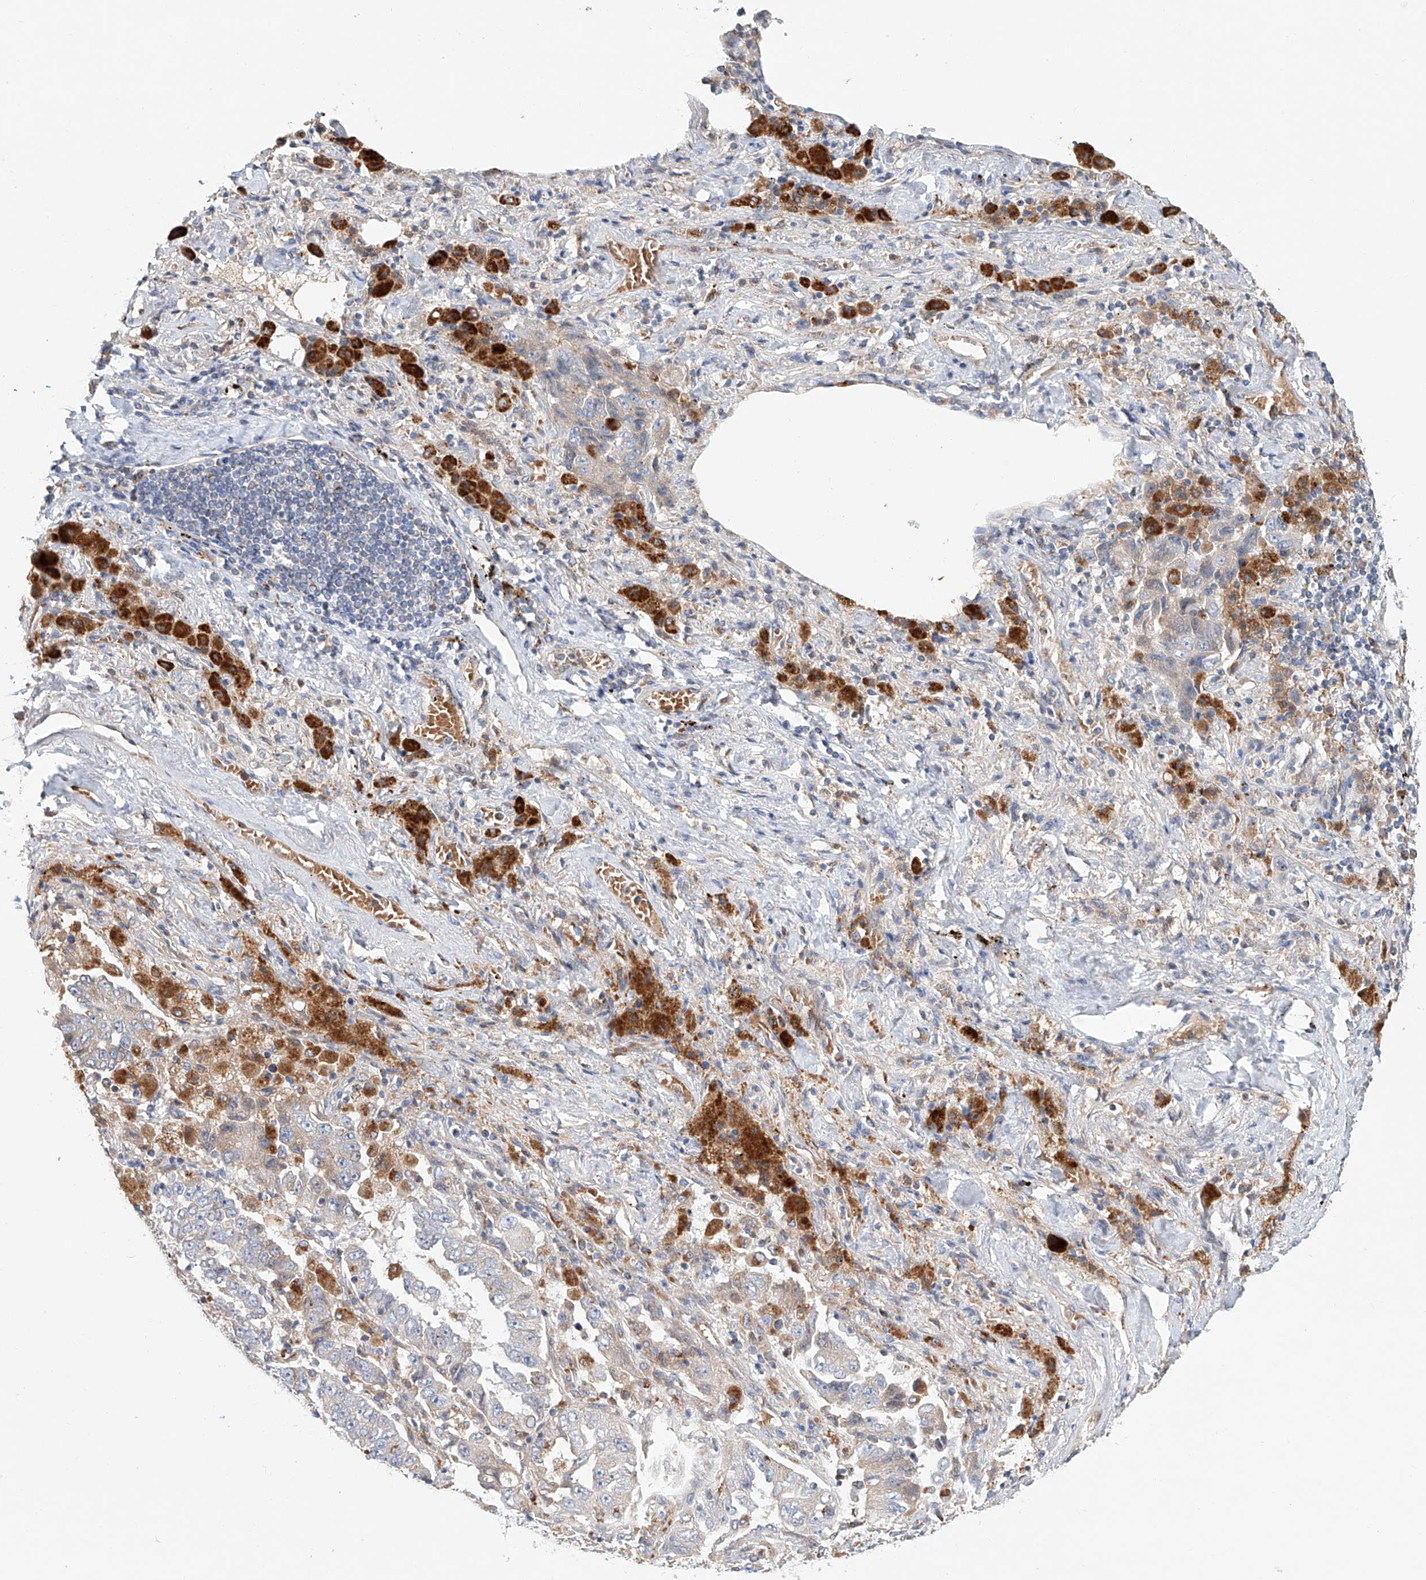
{"staining": {"intensity": "negative", "quantity": "none", "location": "none"}, "tissue": "lung cancer", "cell_type": "Tumor cells", "image_type": "cancer", "snomed": [{"axis": "morphology", "description": "Adenocarcinoma, NOS"}, {"axis": "topography", "description": "Lung"}], "caption": "Tumor cells show no significant protein expression in adenocarcinoma (lung). (Brightfield microscopy of DAB (3,3'-diaminobenzidine) IHC at high magnification).", "gene": "HGSNAT", "patient": {"sex": "female", "age": 51}}